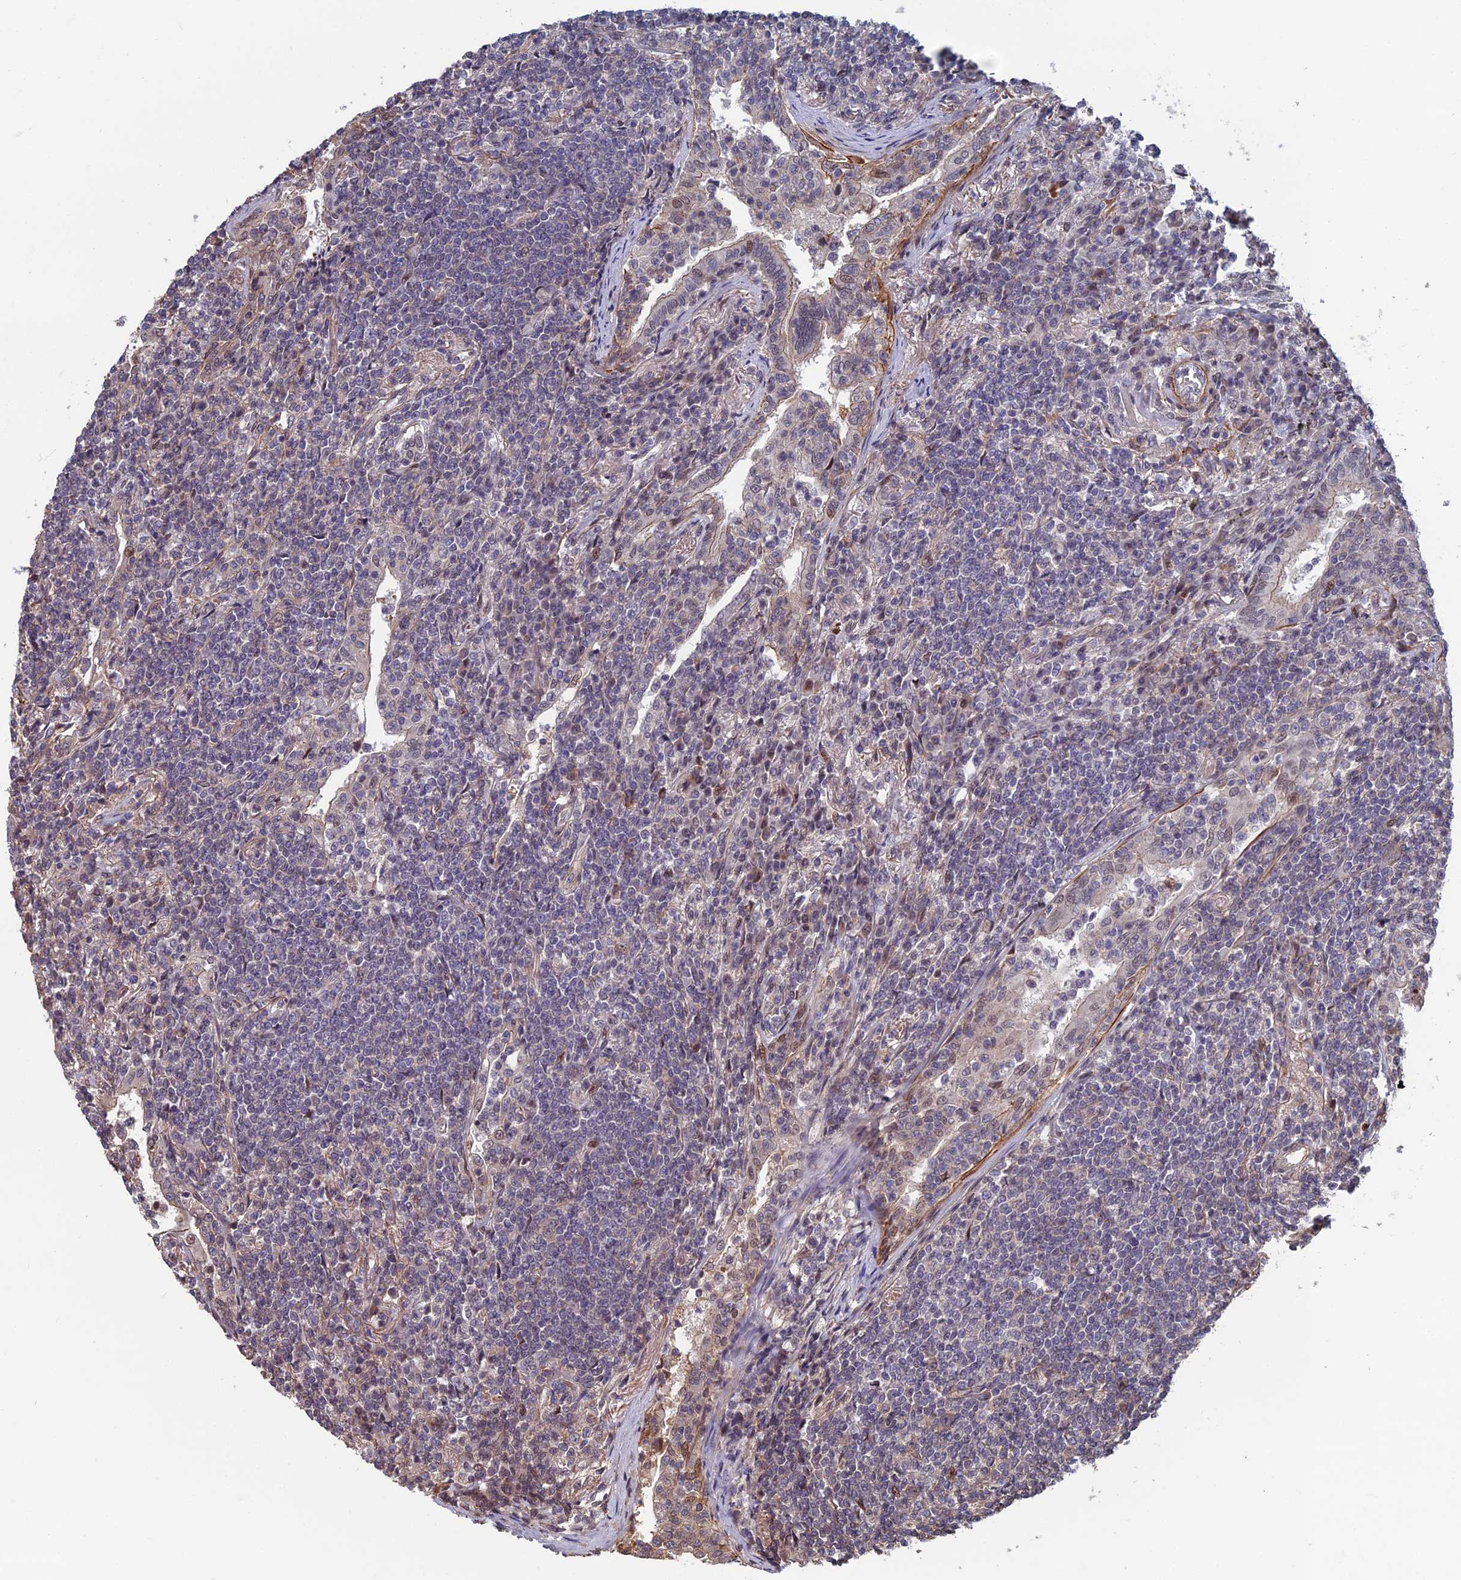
{"staining": {"intensity": "negative", "quantity": "none", "location": "none"}, "tissue": "lymphoma", "cell_type": "Tumor cells", "image_type": "cancer", "snomed": [{"axis": "morphology", "description": "Malignant lymphoma, non-Hodgkin's type, Low grade"}, {"axis": "topography", "description": "Lung"}], "caption": "Histopathology image shows no protein positivity in tumor cells of low-grade malignant lymphoma, non-Hodgkin's type tissue. (DAB immunohistochemistry visualized using brightfield microscopy, high magnification).", "gene": "CCDC183", "patient": {"sex": "female", "age": 71}}